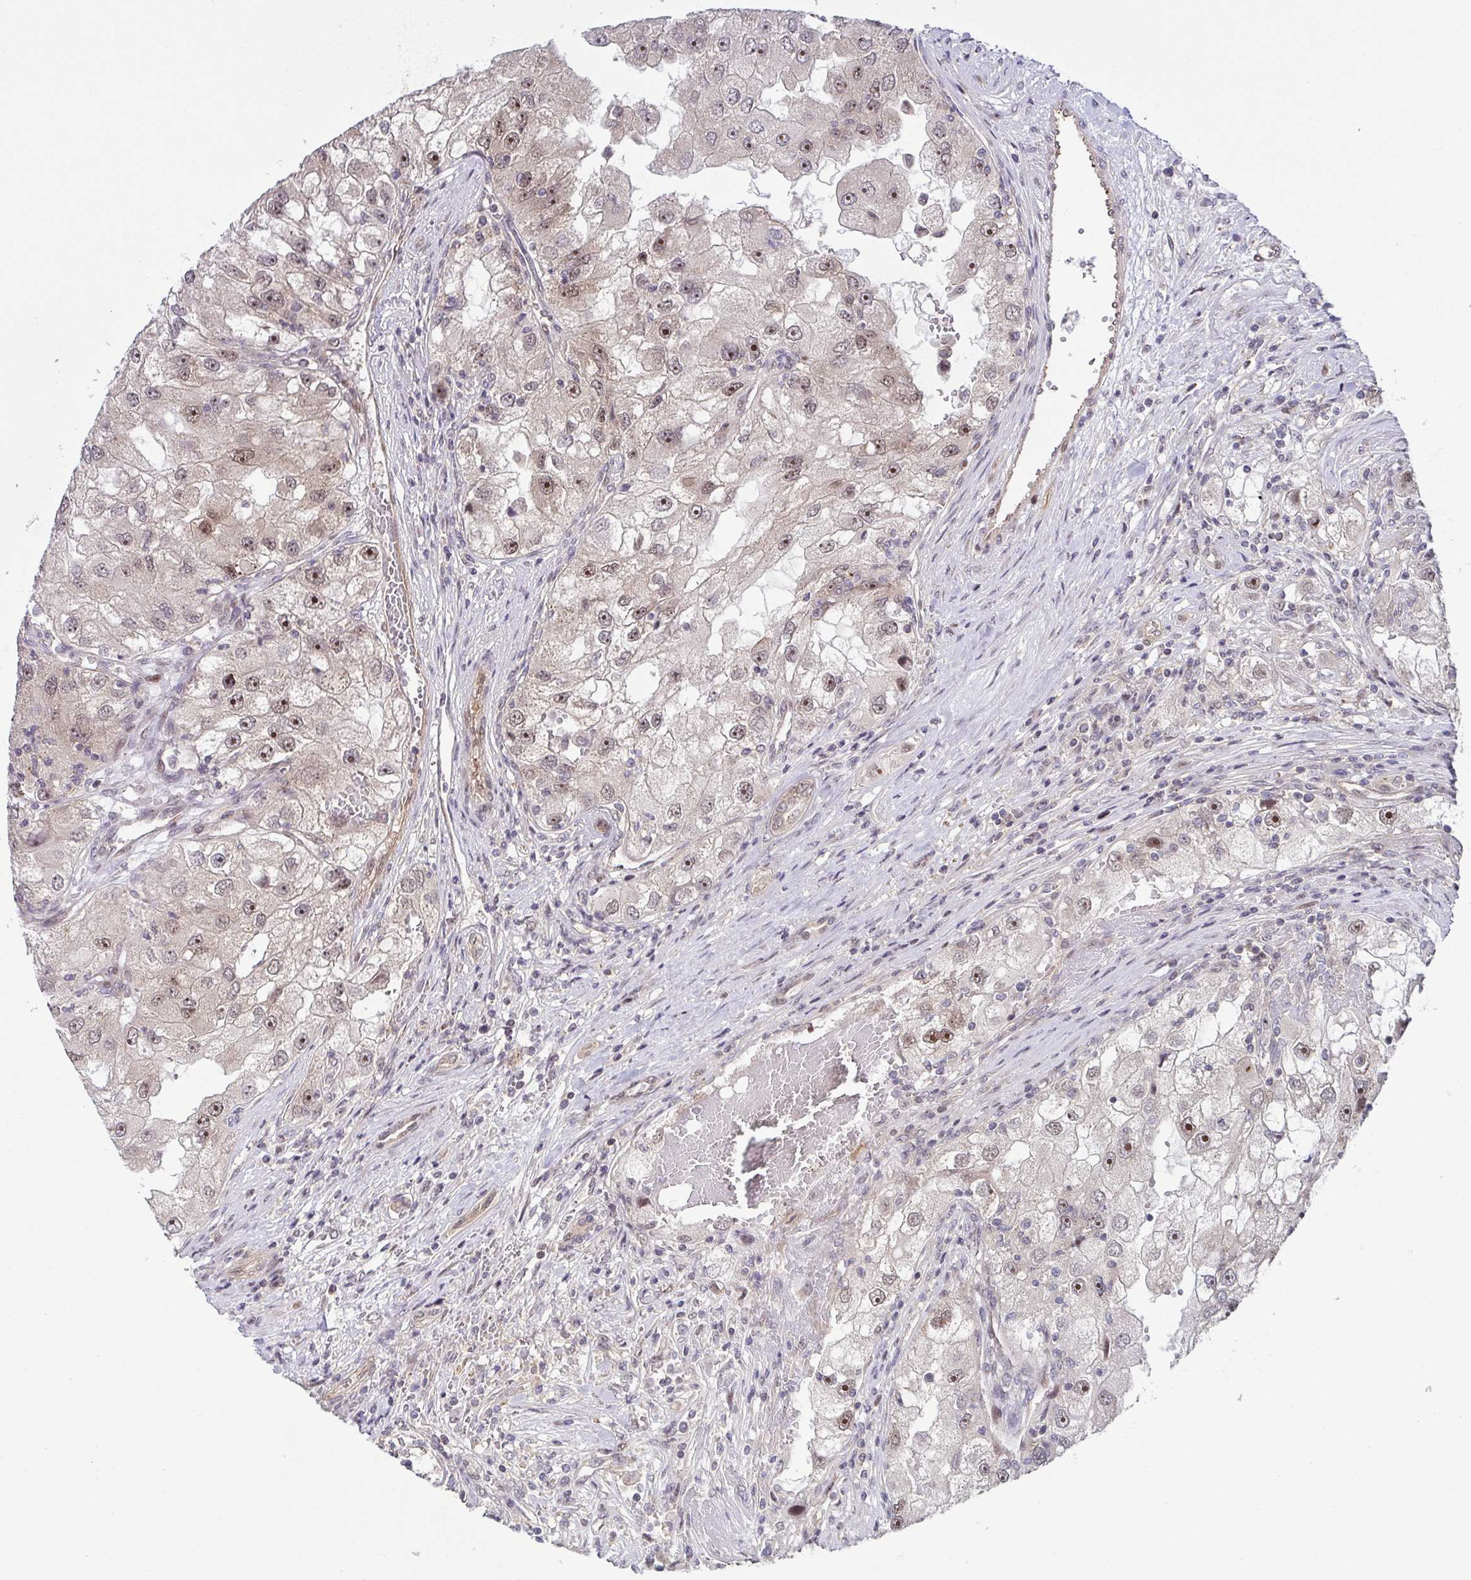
{"staining": {"intensity": "moderate", "quantity": ">75%", "location": "nuclear"}, "tissue": "renal cancer", "cell_type": "Tumor cells", "image_type": "cancer", "snomed": [{"axis": "morphology", "description": "Adenocarcinoma, NOS"}, {"axis": "topography", "description": "Kidney"}], "caption": "There is medium levels of moderate nuclear staining in tumor cells of renal adenocarcinoma, as demonstrated by immunohistochemical staining (brown color).", "gene": "DNAJB1", "patient": {"sex": "male", "age": 63}}